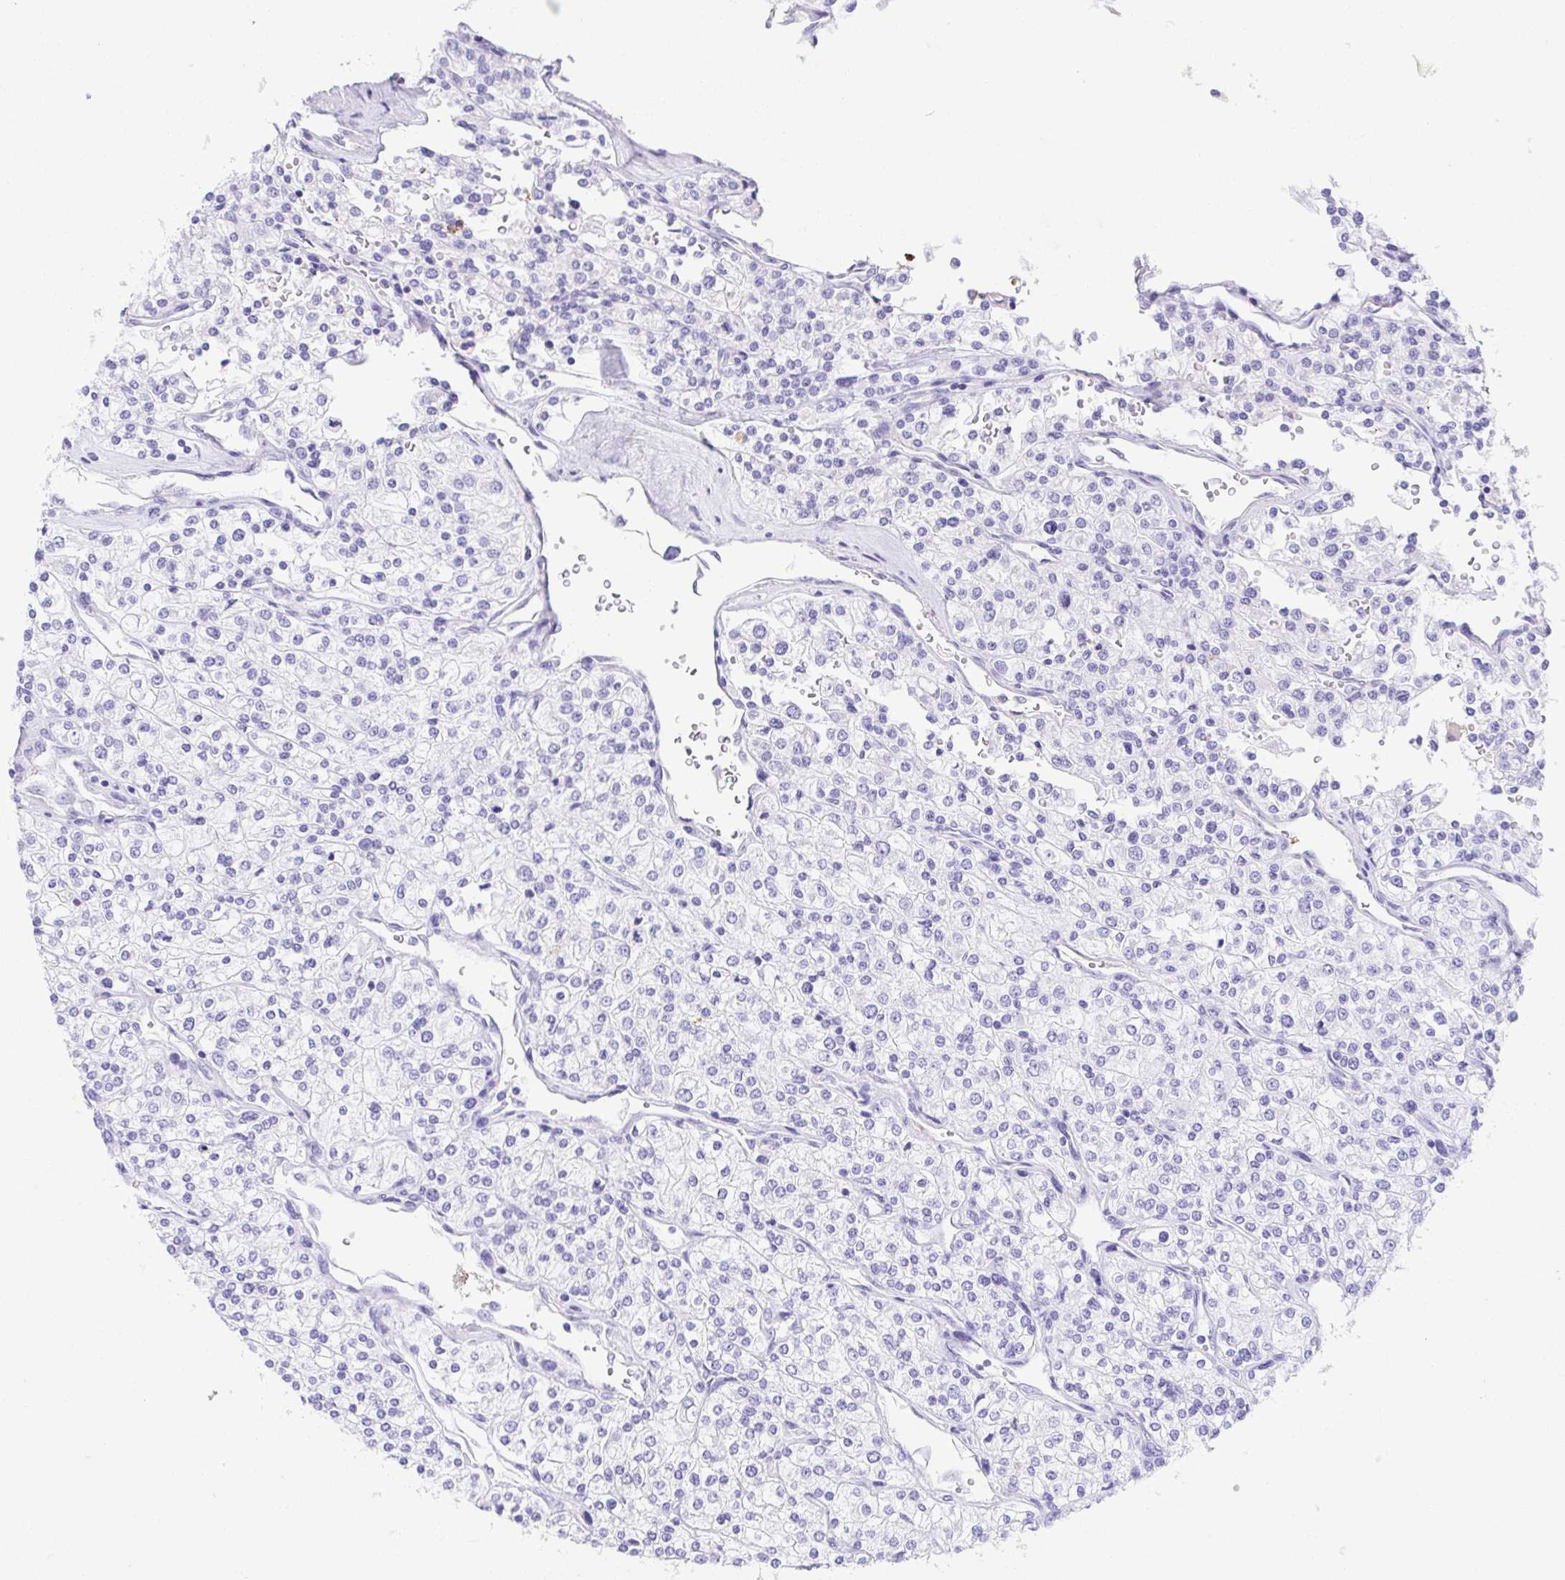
{"staining": {"intensity": "negative", "quantity": "none", "location": "none"}, "tissue": "renal cancer", "cell_type": "Tumor cells", "image_type": "cancer", "snomed": [{"axis": "morphology", "description": "Adenocarcinoma, NOS"}, {"axis": "topography", "description": "Kidney"}], "caption": "An immunohistochemistry histopathology image of adenocarcinoma (renal) is shown. There is no staining in tumor cells of adenocarcinoma (renal). (DAB IHC, high magnification).", "gene": "GKN1", "patient": {"sex": "male", "age": 80}}